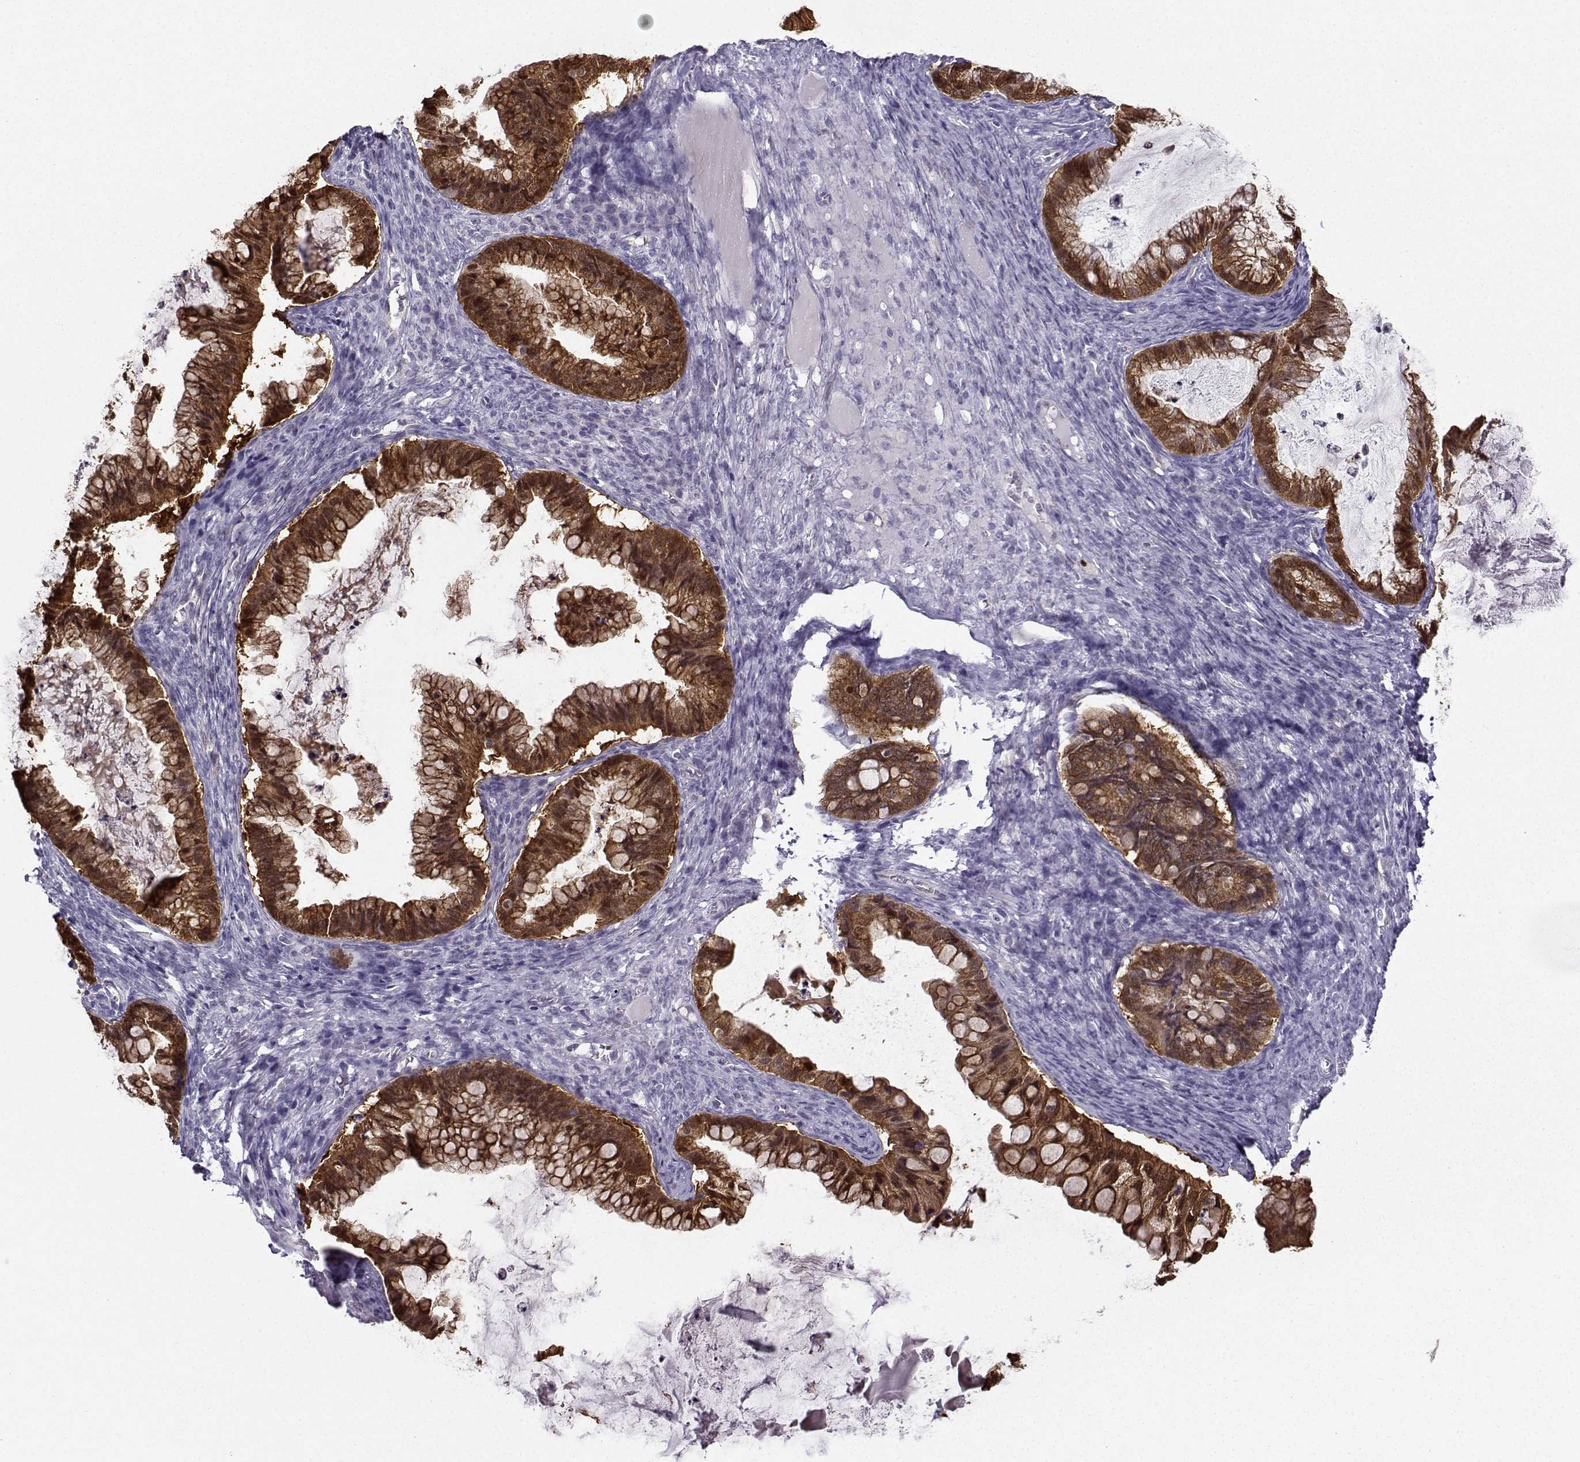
{"staining": {"intensity": "strong", "quantity": ">75%", "location": "cytoplasmic/membranous"}, "tissue": "ovarian cancer", "cell_type": "Tumor cells", "image_type": "cancer", "snomed": [{"axis": "morphology", "description": "Cystadenocarcinoma, mucinous, NOS"}, {"axis": "topography", "description": "Ovary"}], "caption": "Immunohistochemical staining of ovarian cancer demonstrates high levels of strong cytoplasmic/membranous protein positivity in approximately >75% of tumor cells. (DAB (3,3'-diaminobenzidine) IHC, brown staining for protein, blue staining for nuclei).", "gene": "NQO1", "patient": {"sex": "female", "age": 57}}